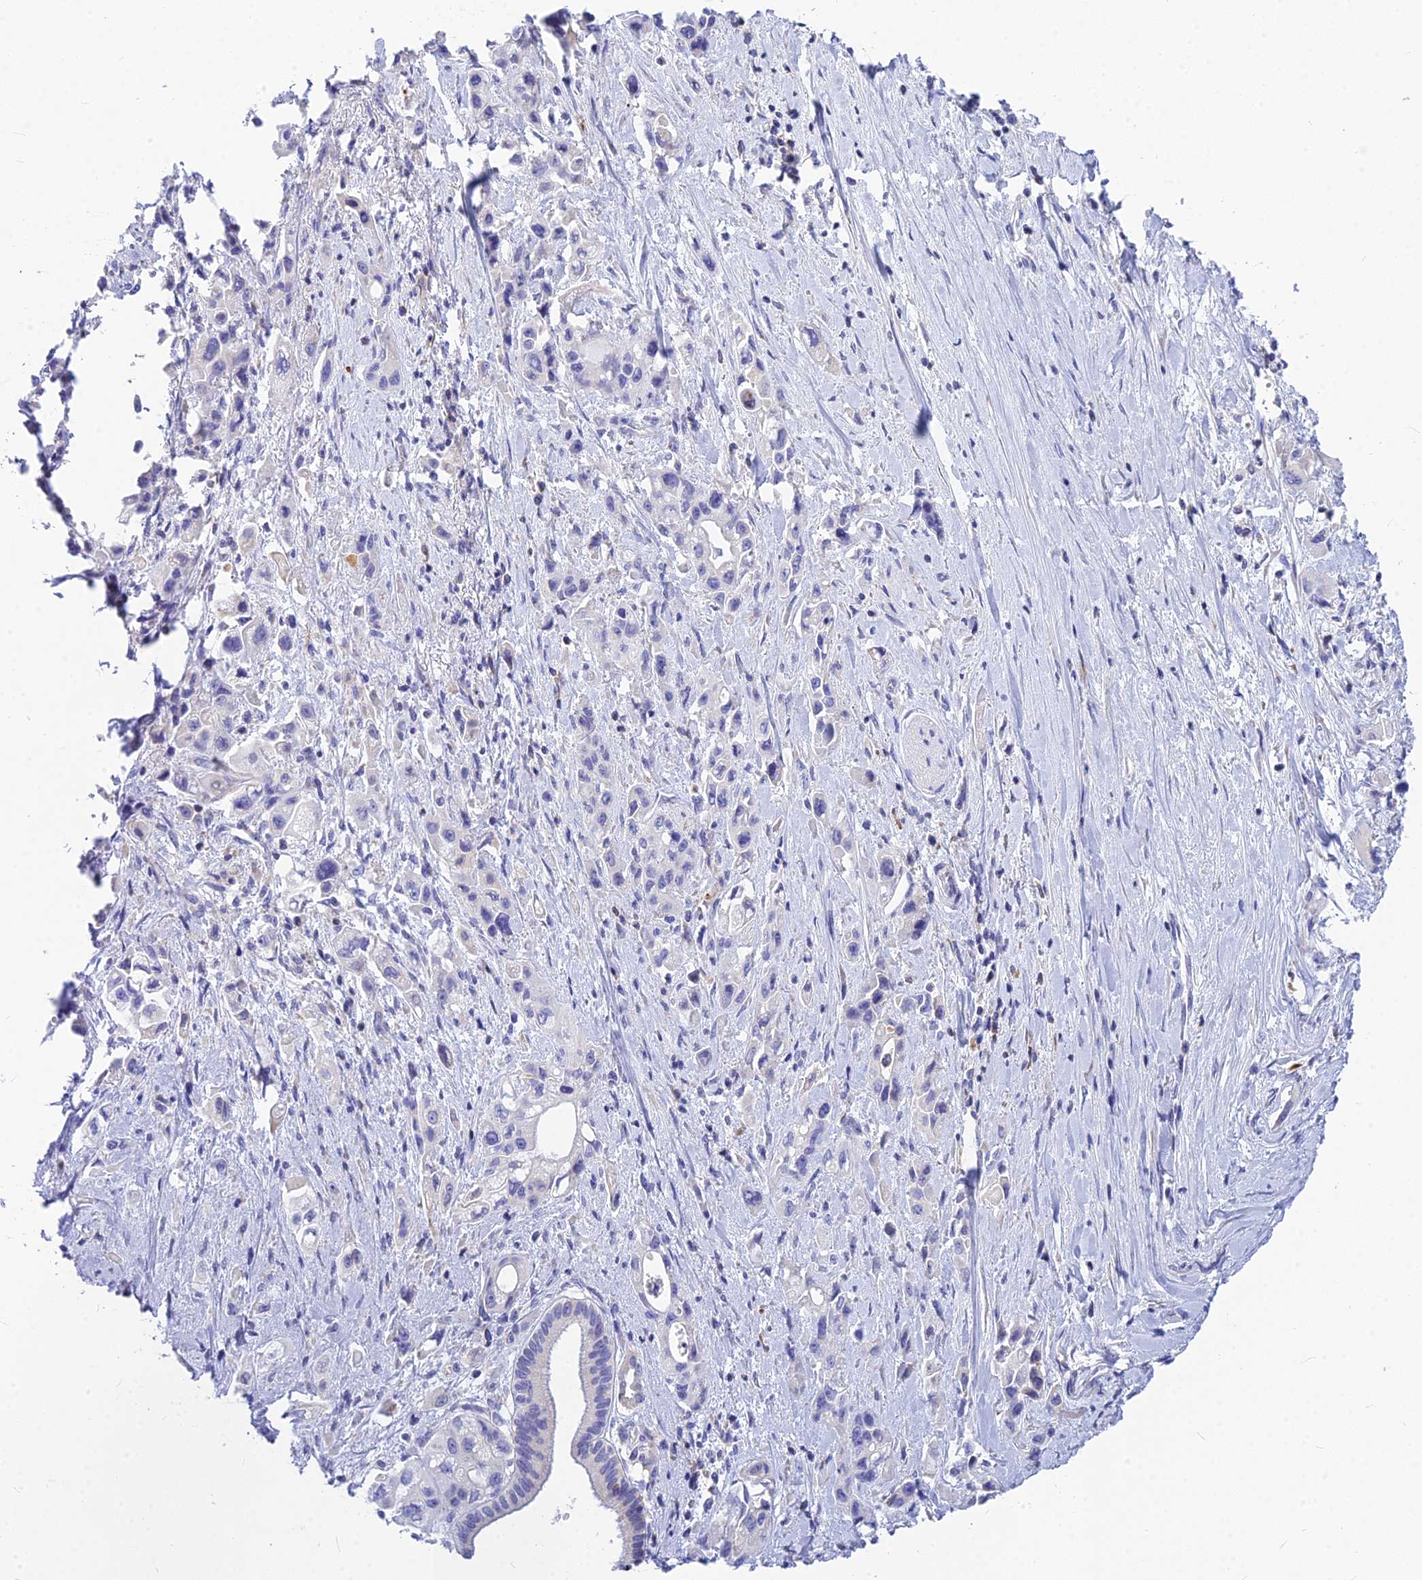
{"staining": {"intensity": "negative", "quantity": "none", "location": "none"}, "tissue": "pancreatic cancer", "cell_type": "Tumor cells", "image_type": "cancer", "snomed": [{"axis": "morphology", "description": "Adenocarcinoma, NOS"}, {"axis": "topography", "description": "Pancreas"}], "caption": "Tumor cells show no significant protein positivity in adenocarcinoma (pancreatic). (Immunohistochemistry, brightfield microscopy, high magnification).", "gene": "CNOT6", "patient": {"sex": "female", "age": 66}}